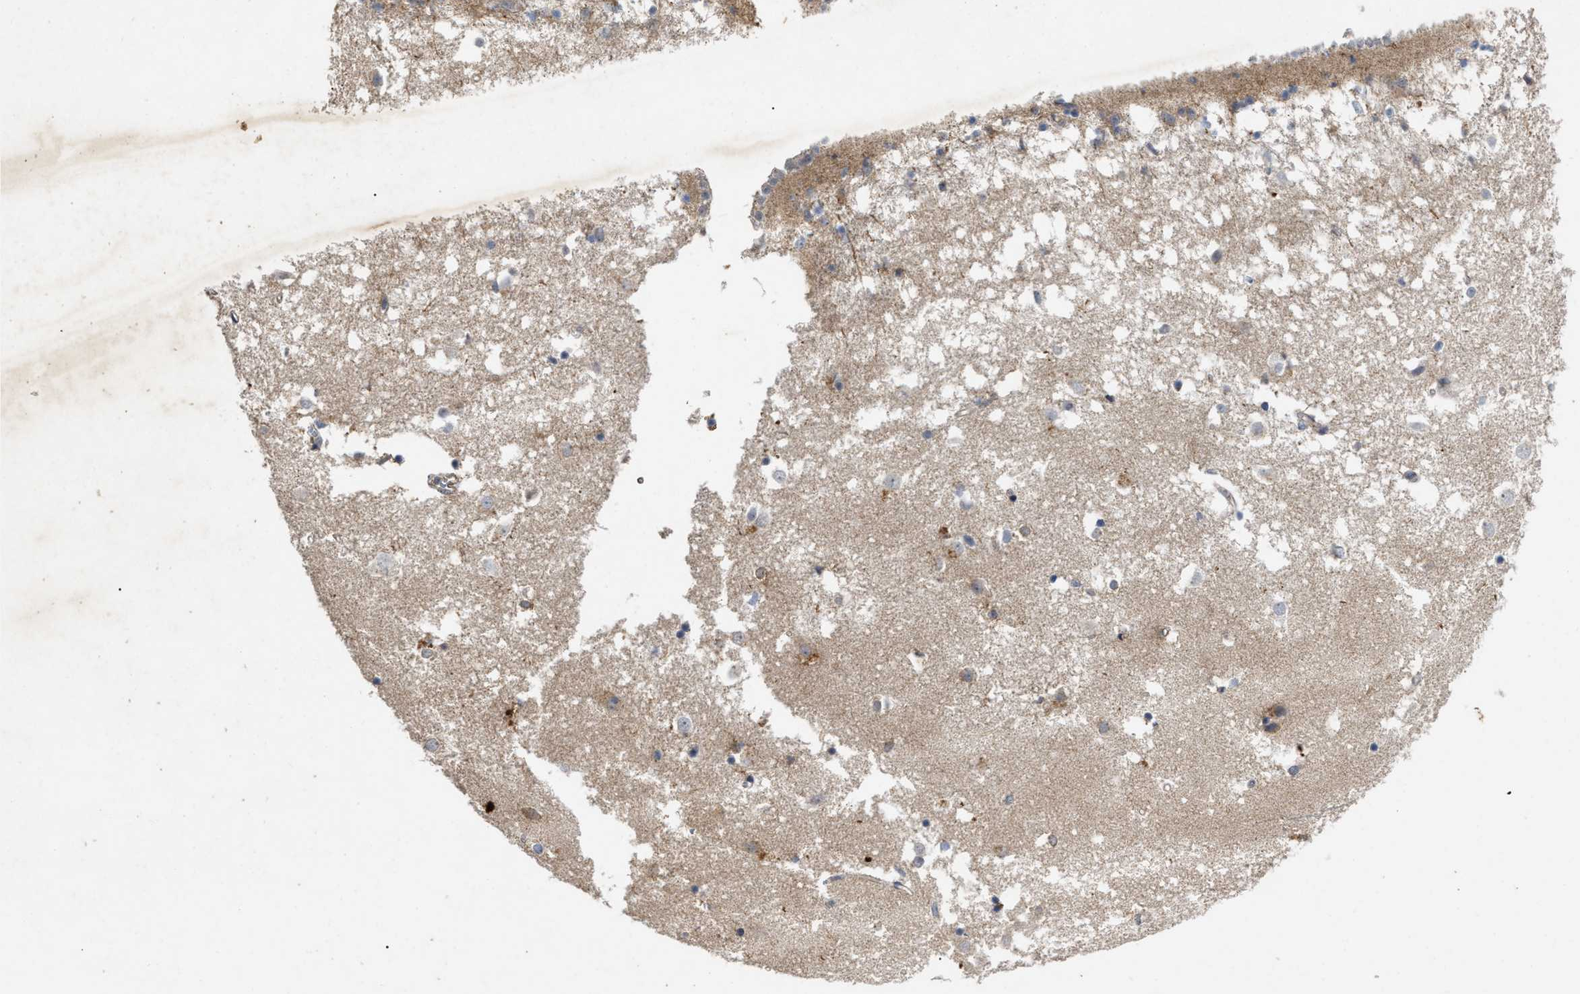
{"staining": {"intensity": "moderate", "quantity": "<25%", "location": "cytoplasmic/membranous"}, "tissue": "caudate", "cell_type": "Glial cells", "image_type": "normal", "snomed": [{"axis": "morphology", "description": "Normal tissue, NOS"}, {"axis": "topography", "description": "Lateral ventricle wall"}], "caption": "This micrograph exhibits IHC staining of benign caudate, with low moderate cytoplasmic/membranous positivity in about <25% of glial cells.", "gene": "ST6GALNAC6", "patient": {"sex": "male", "age": 45}}